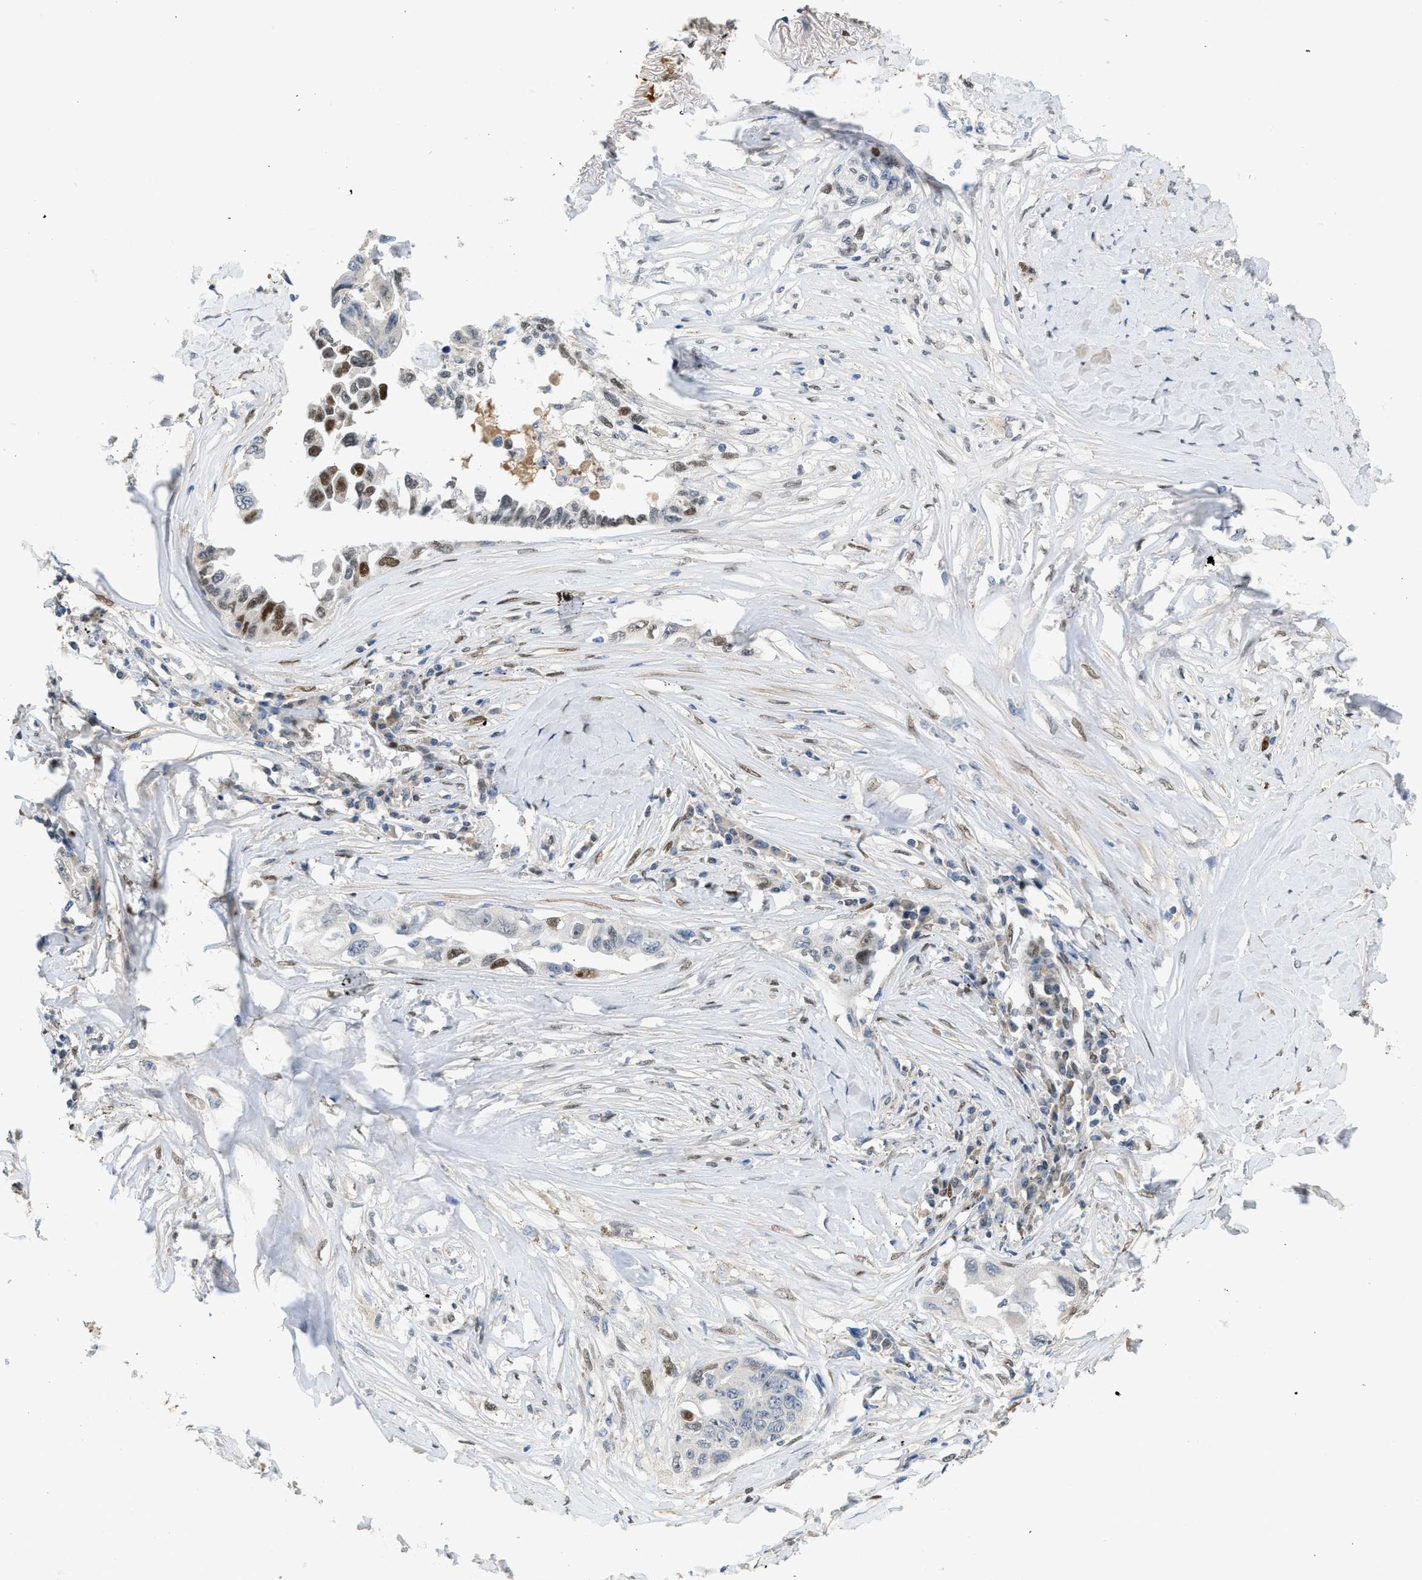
{"staining": {"intensity": "moderate", "quantity": "<25%", "location": "nuclear"}, "tissue": "lung cancer", "cell_type": "Tumor cells", "image_type": "cancer", "snomed": [{"axis": "morphology", "description": "Adenocarcinoma, NOS"}, {"axis": "topography", "description": "Lung"}], "caption": "Immunohistochemical staining of adenocarcinoma (lung) demonstrates low levels of moderate nuclear protein staining in about <25% of tumor cells. (IHC, brightfield microscopy, high magnification).", "gene": "ZBTB20", "patient": {"sex": "female", "age": 51}}